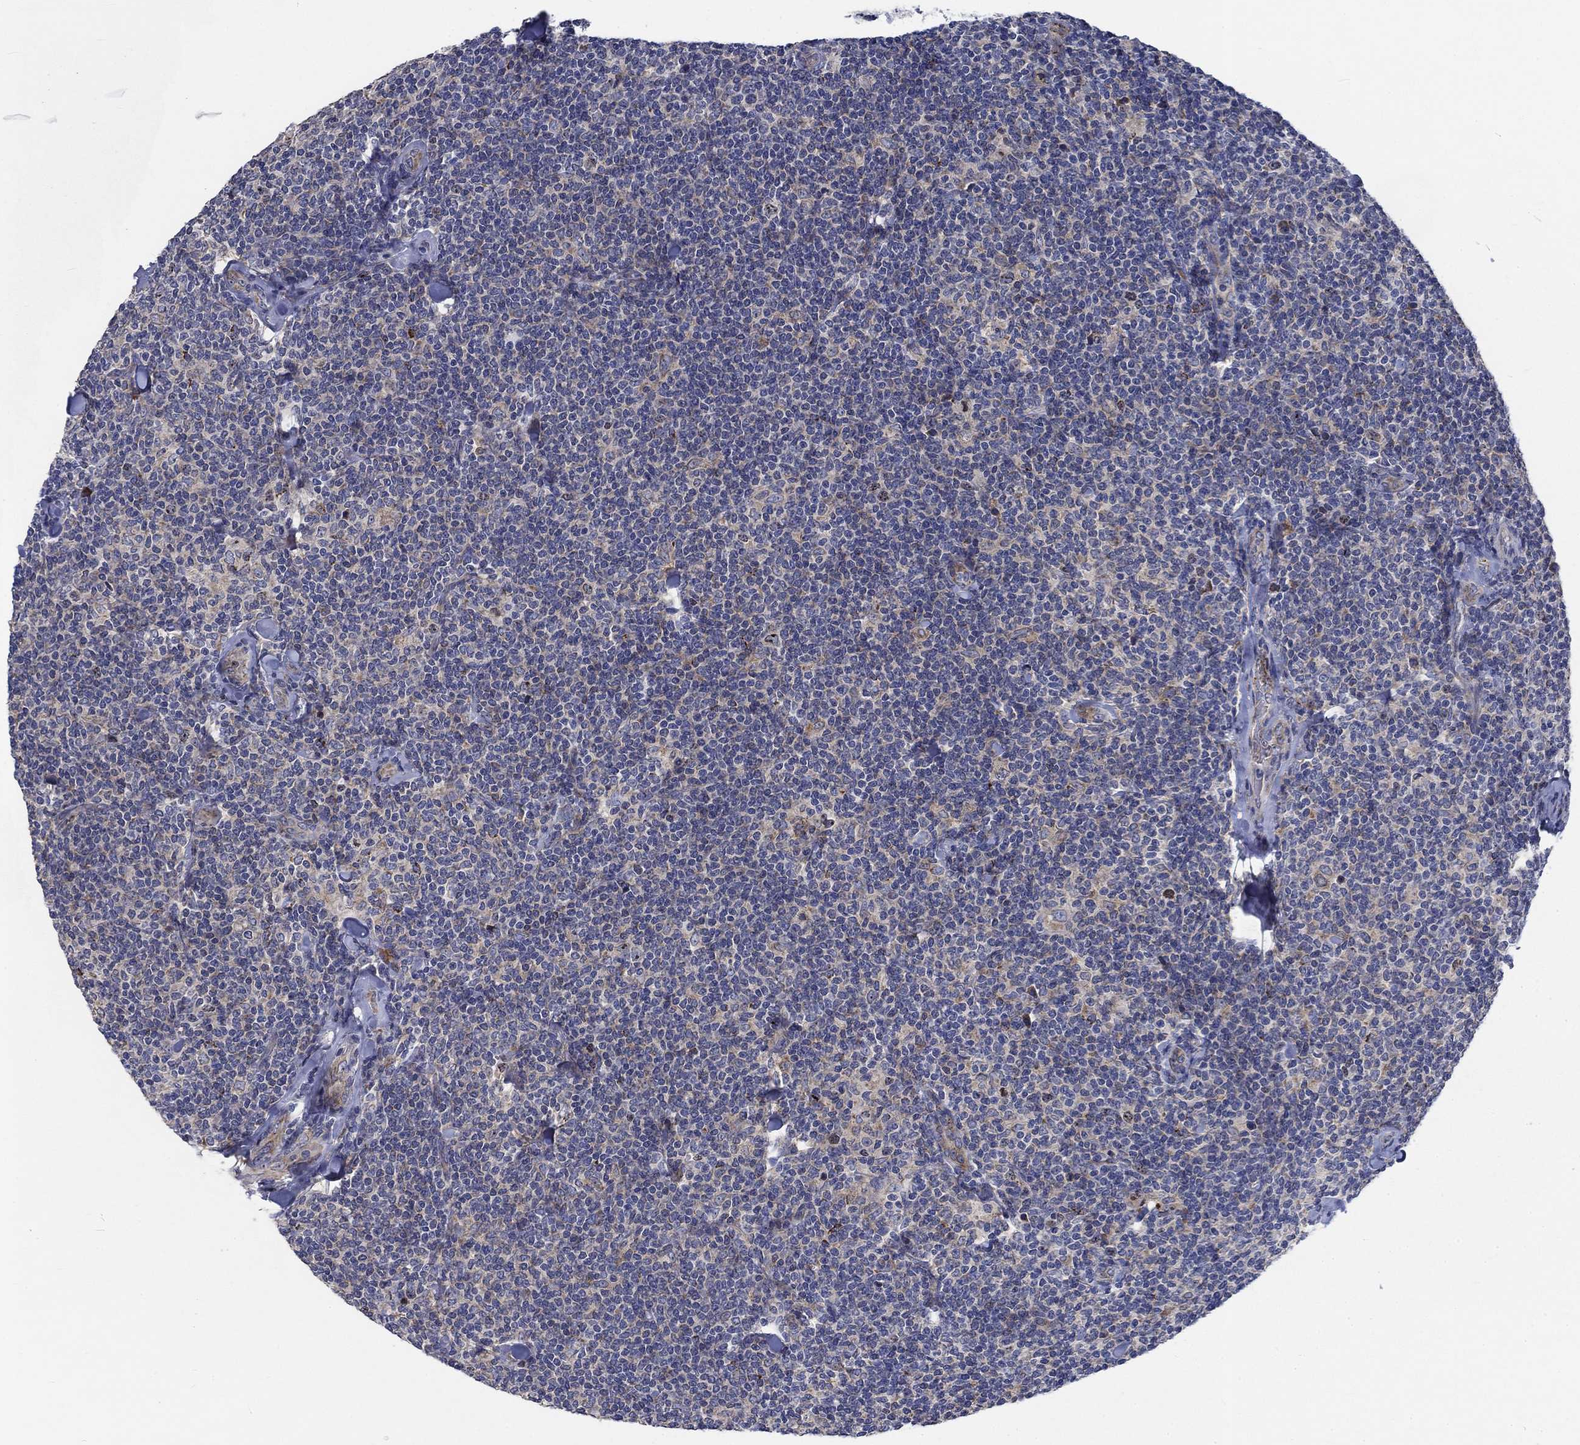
{"staining": {"intensity": "negative", "quantity": "none", "location": "none"}, "tissue": "lymphoma", "cell_type": "Tumor cells", "image_type": "cancer", "snomed": [{"axis": "morphology", "description": "Malignant lymphoma, non-Hodgkin's type, Low grade"}, {"axis": "topography", "description": "Lymph node"}], "caption": "Lymphoma was stained to show a protein in brown. There is no significant staining in tumor cells.", "gene": "MMP24", "patient": {"sex": "female", "age": 56}}